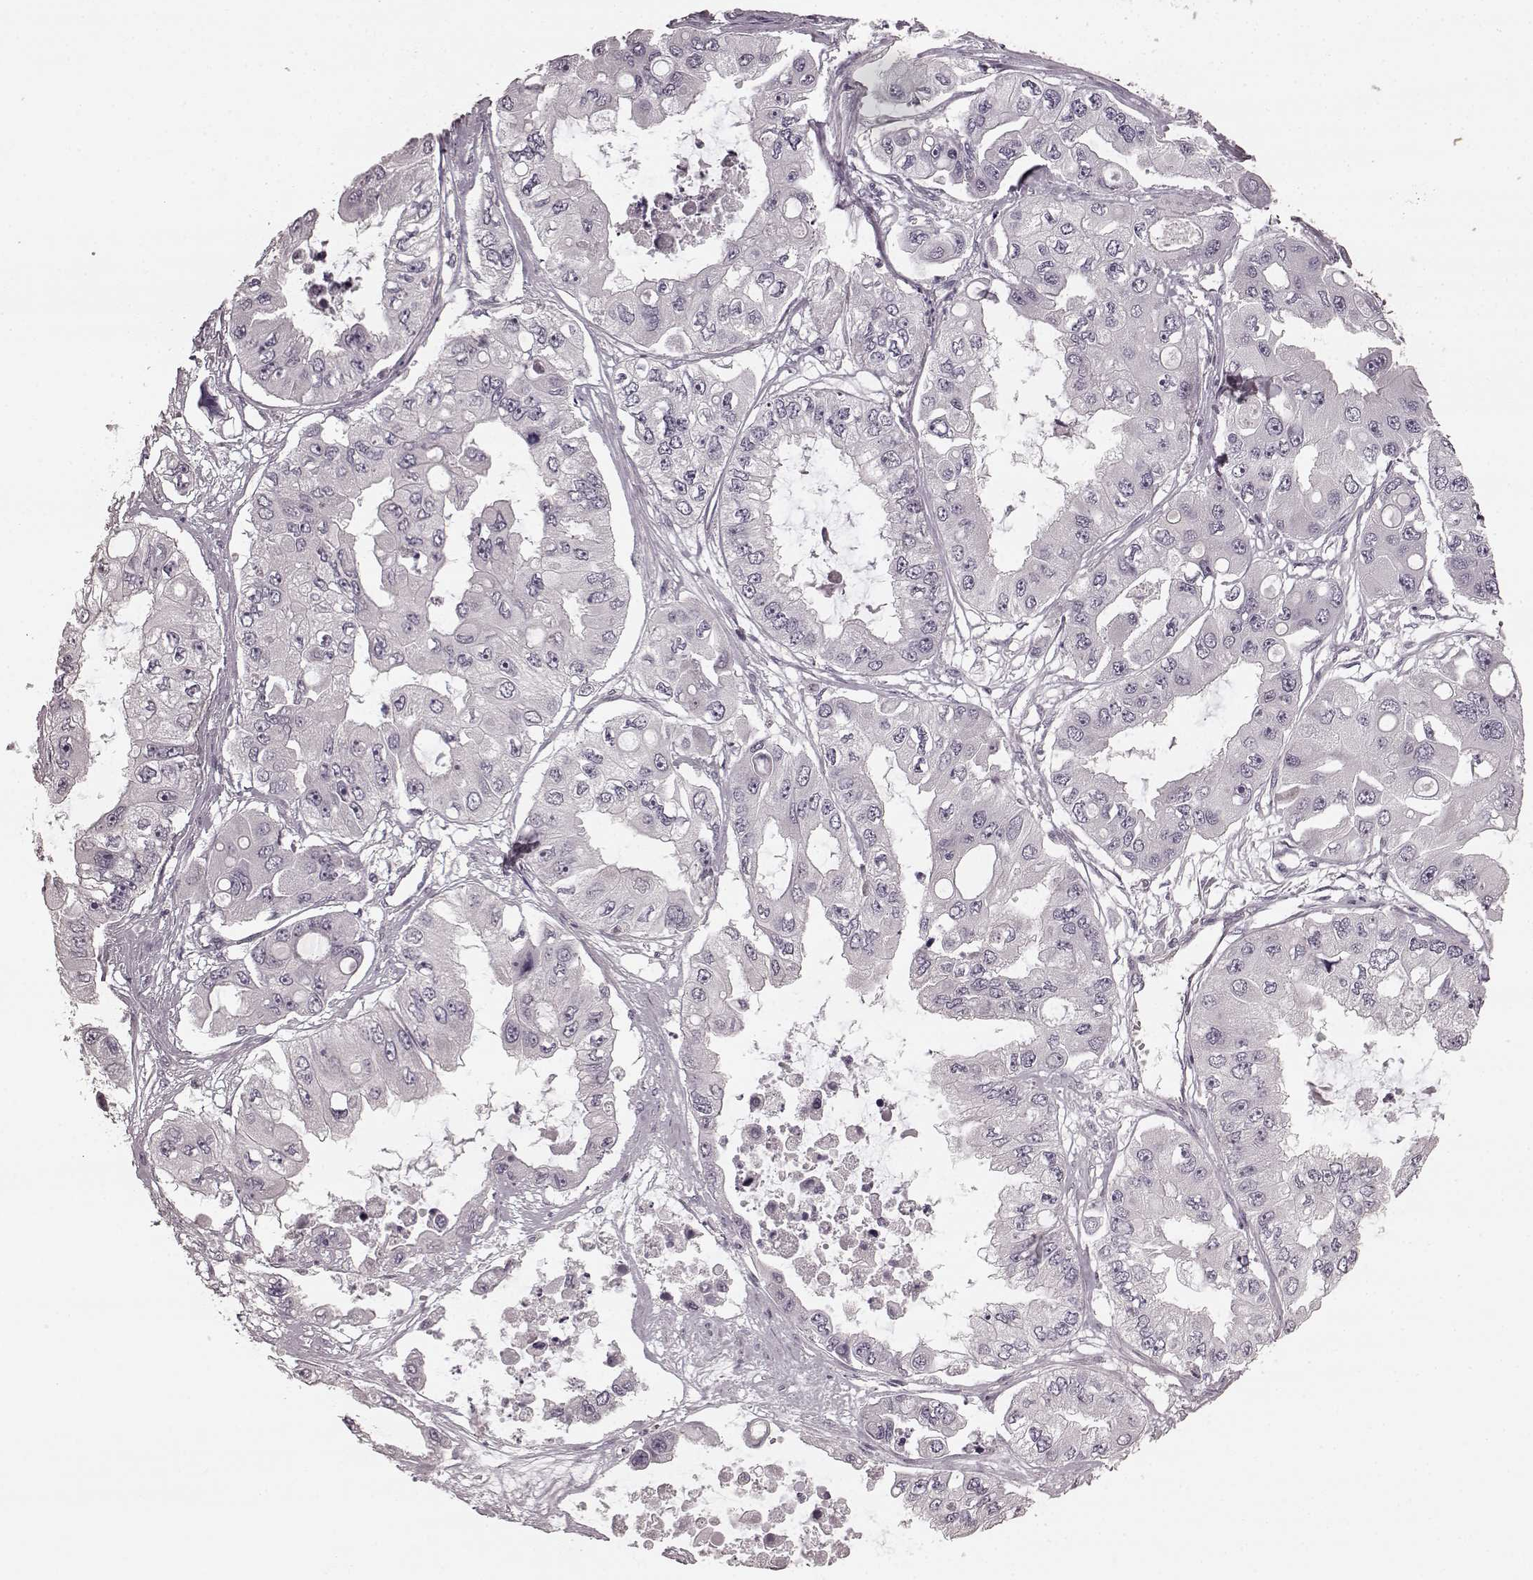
{"staining": {"intensity": "negative", "quantity": "none", "location": "none"}, "tissue": "ovarian cancer", "cell_type": "Tumor cells", "image_type": "cancer", "snomed": [{"axis": "morphology", "description": "Cystadenocarcinoma, serous, NOS"}, {"axis": "topography", "description": "Ovary"}], "caption": "This is an immunohistochemistry (IHC) image of ovarian cancer. There is no positivity in tumor cells.", "gene": "PRKCE", "patient": {"sex": "female", "age": 56}}